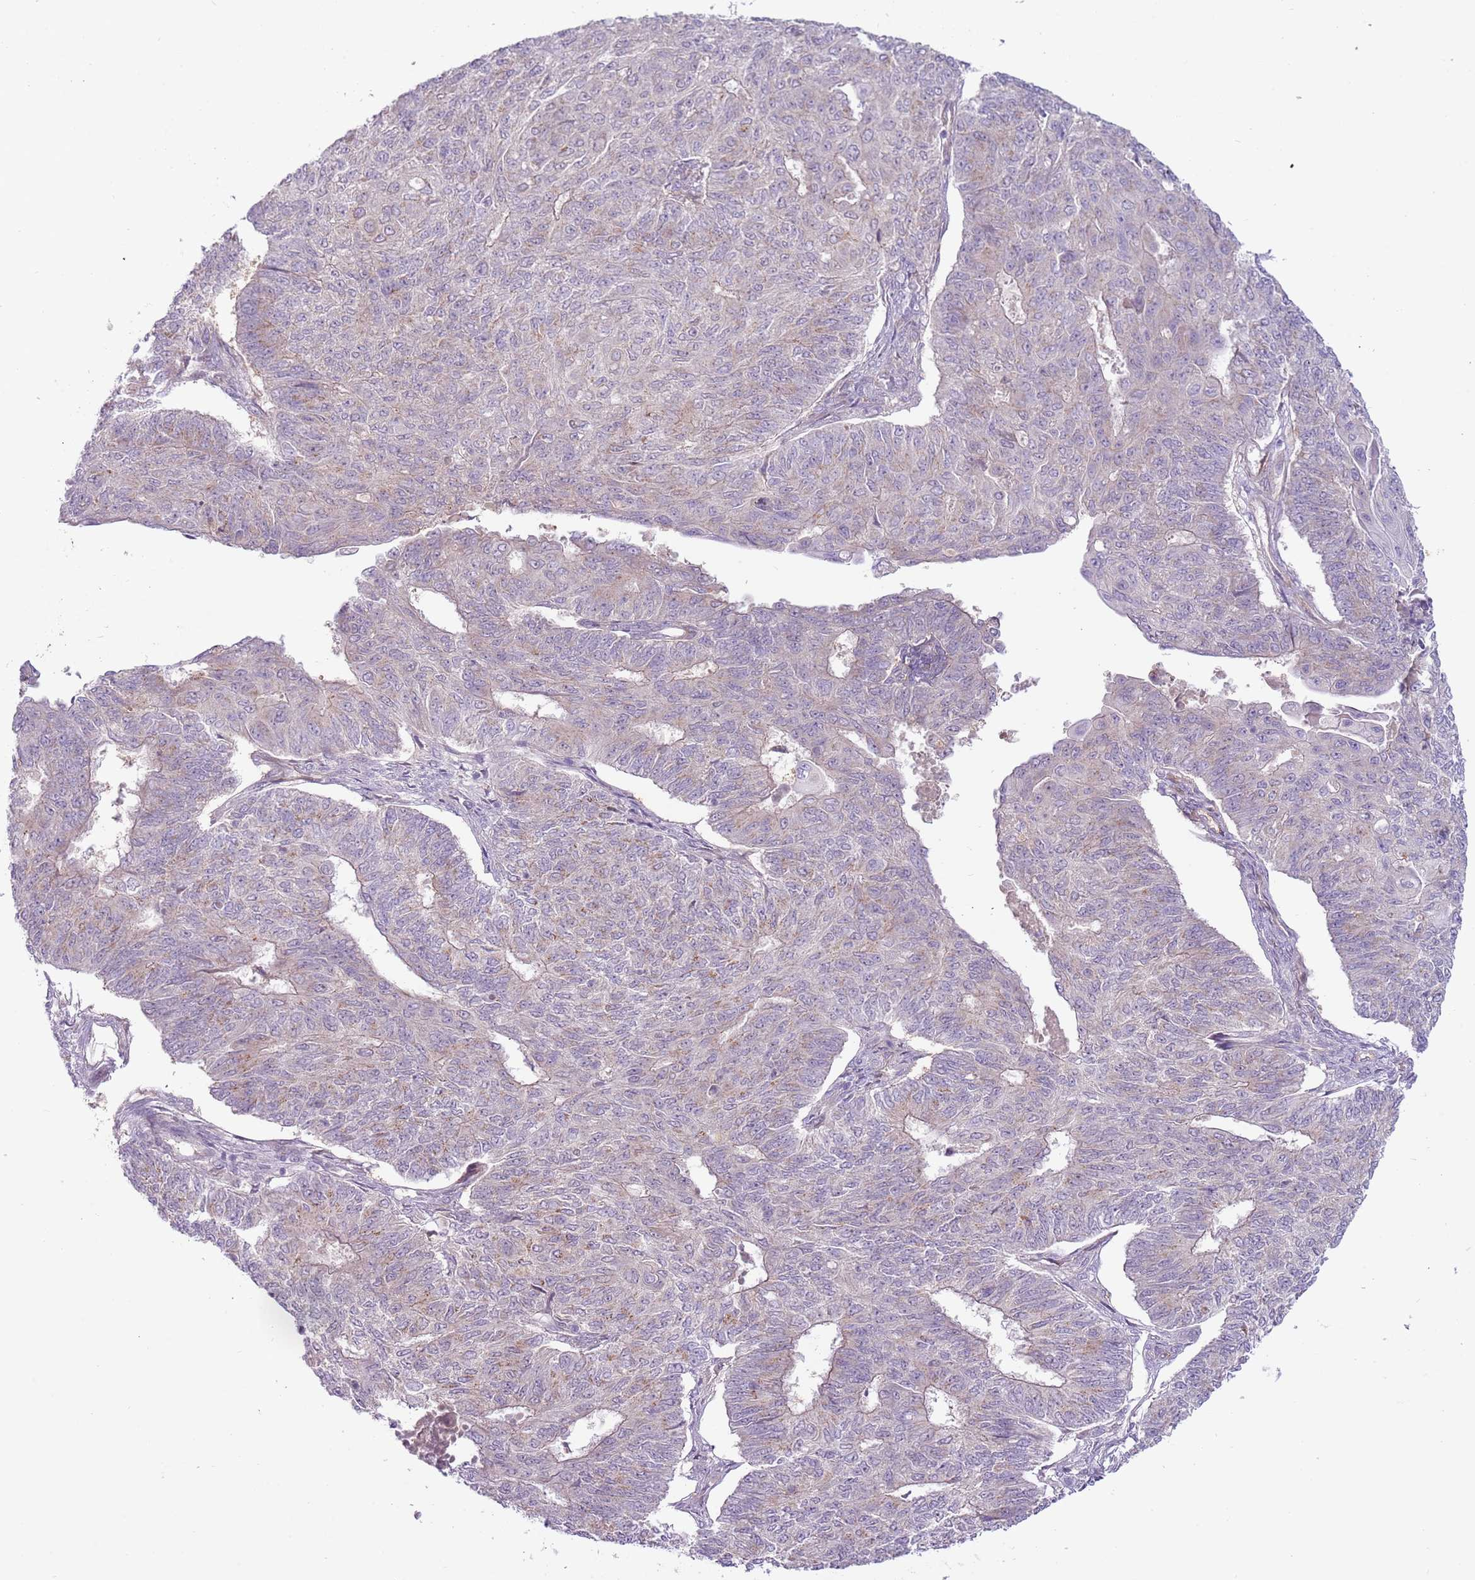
{"staining": {"intensity": "weak", "quantity": "<25%", "location": "cytoplasmic/membranous"}, "tissue": "endometrial cancer", "cell_type": "Tumor cells", "image_type": "cancer", "snomed": [{"axis": "morphology", "description": "Adenocarcinoma, NOS"}, {"axis": "topography", "description": "Endometrium"}], "caption": "Immunohistochemical staining of adenocarcinoma (endometrial) exhibits no significant expression in tumor cells.", "gene": "MRO", "patient": {"sex": "female", "age": 32}}